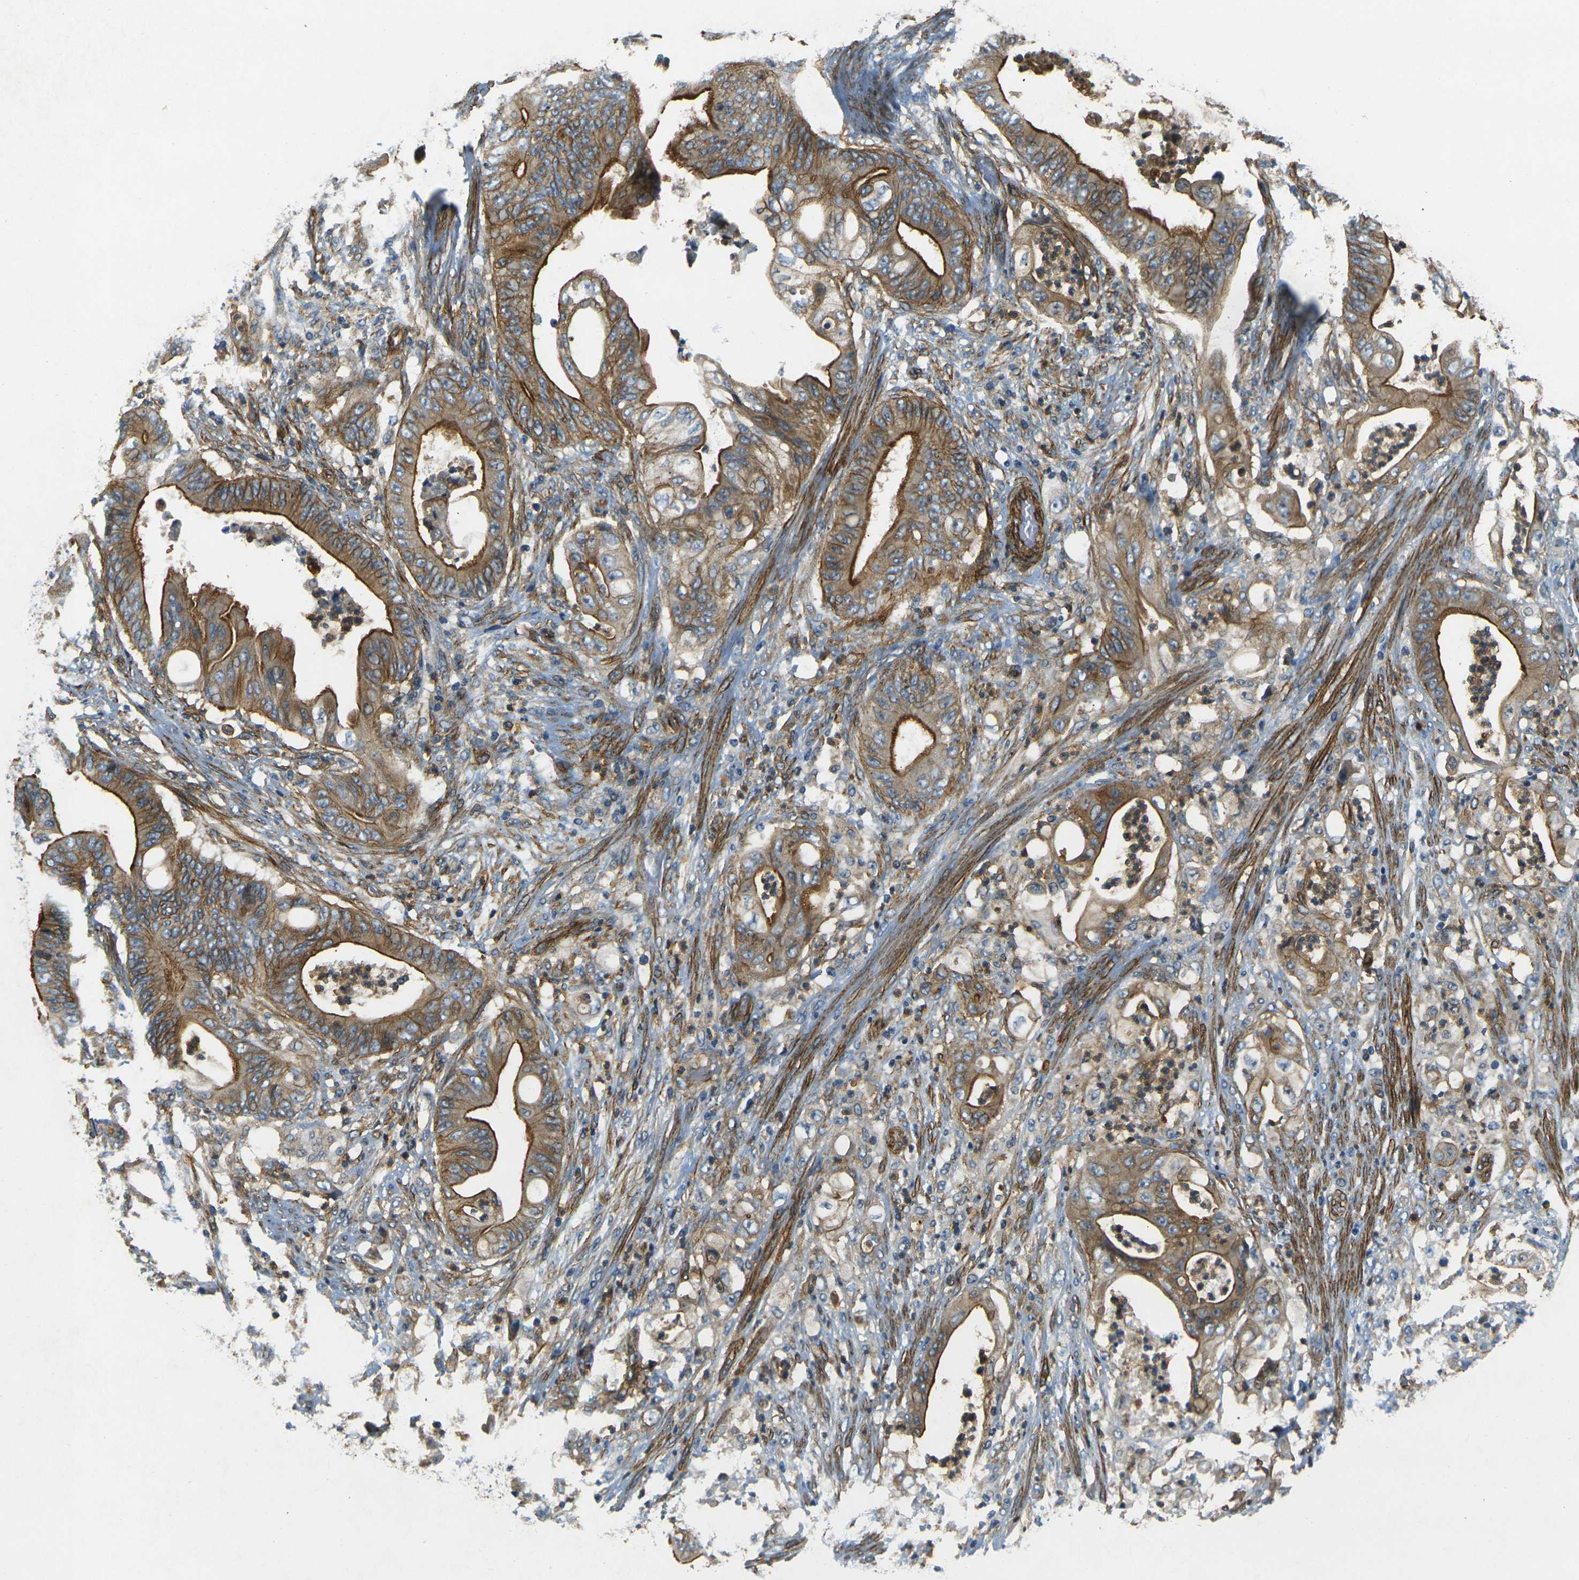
{"staining": {"intensity": "moderate", "quantity": ">75%", "location": "cytoplasmic/membranous"}, "tissue": "stomach cancer", "cell_type": "Tumor cells", "image_type": "cancer", "snomed": [{"axis": "morphology", "description": "Adenocarcinoma, NOS"}, {"axis": "topography", "description": "Stomach"}], "caption": "DAB immunohistochemical staining of human stomach cancer displays moderate cytoplasmic/membranous protein staining in about >75% of tumor cells. The protein of interest is shown in brown color, while the nuclei are stained blue.", "gene": "EPHA7", "patient": {"sex": "female", "age": 73}}